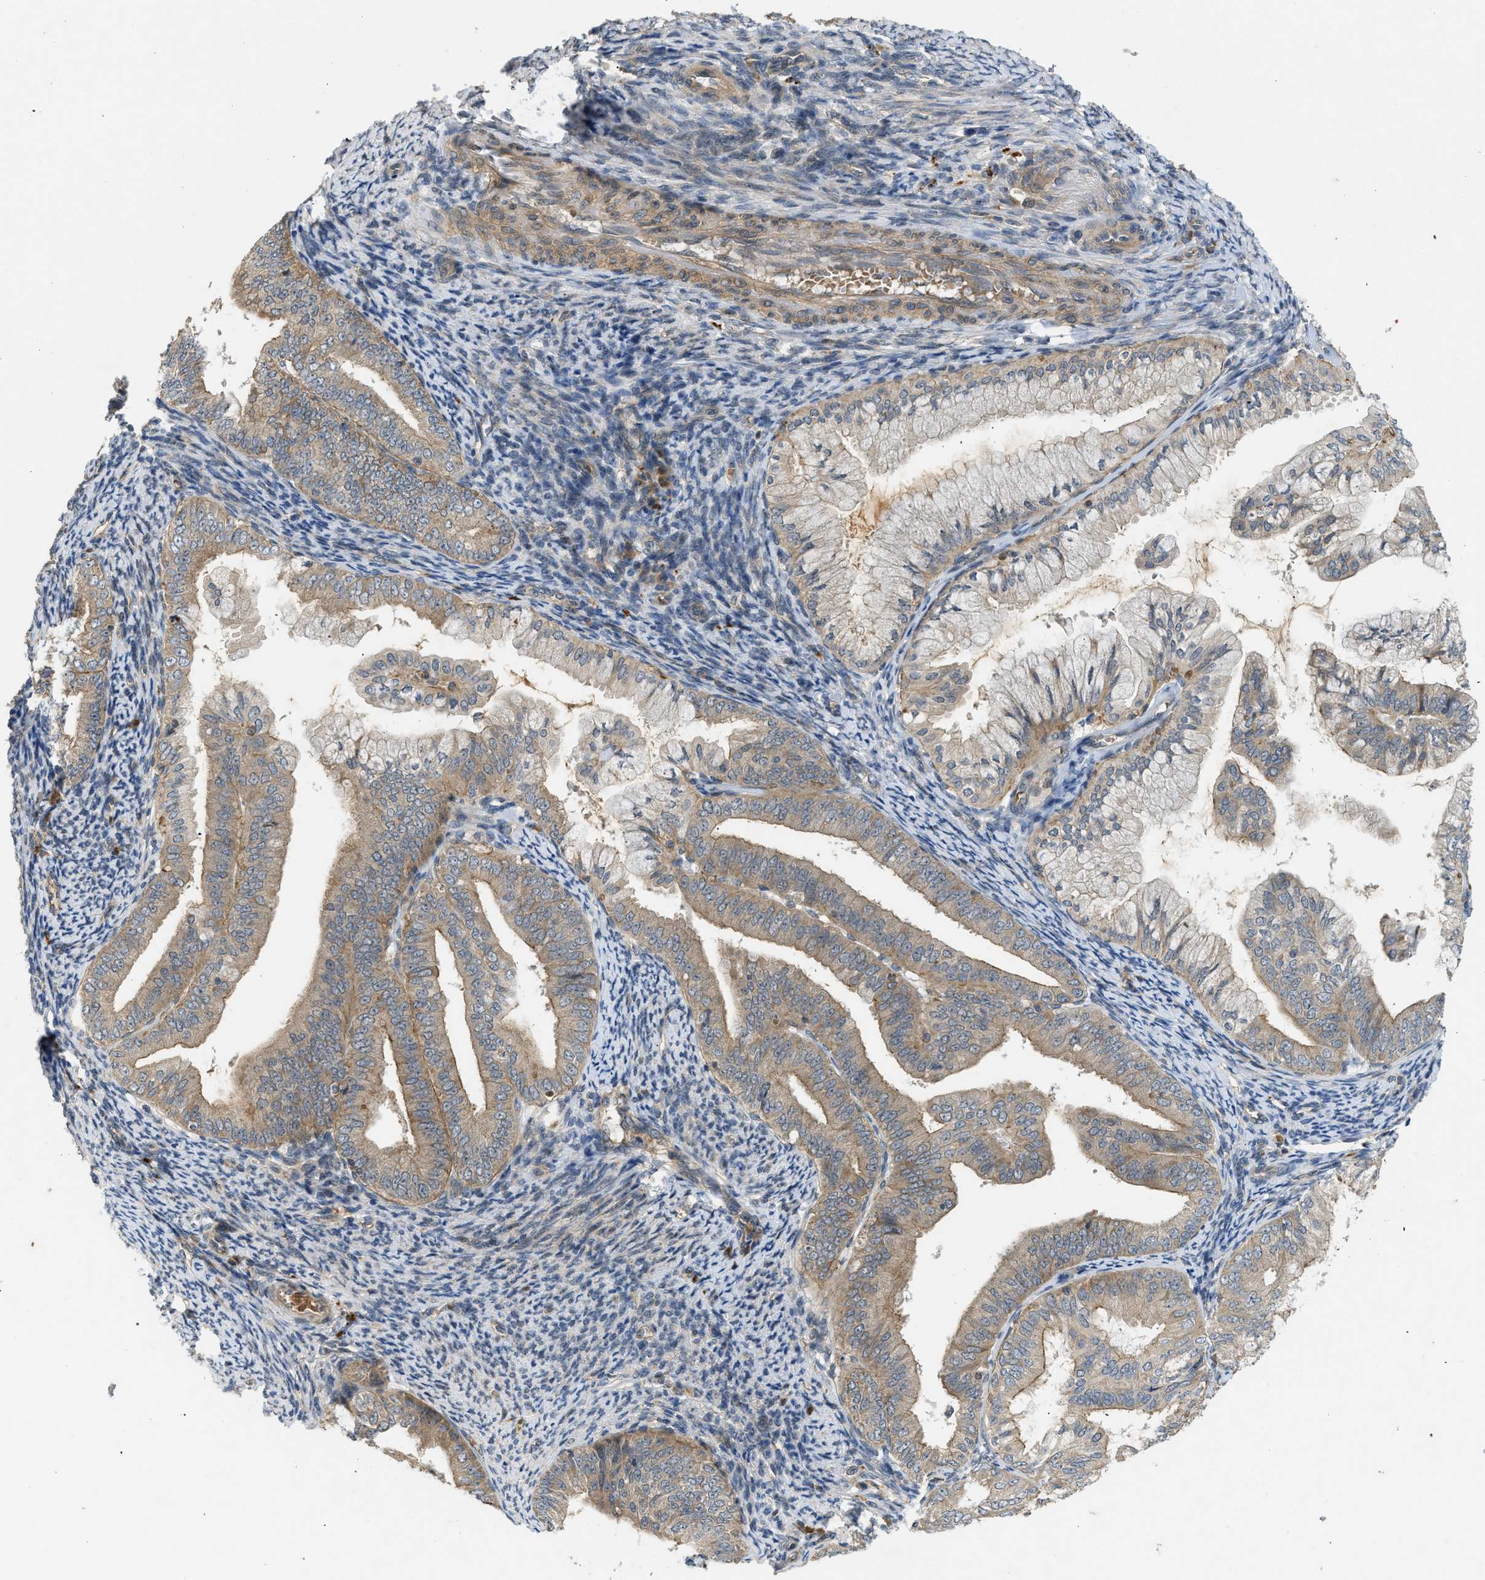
{"staining": {"intensity": "weak", "quantity": ">75%", "location": "cytoplasmic/membranous"}, "tissue": "endometrial cancer", "cell_type": "Tumor cells", "image_type": "cancer", "snomed": [{"axis": "morphology", "description": "Adenocarcinoma, NOS"}, {"axis": "topography", "description": "Endometrium"}], "caption": "Immunohistochemistry (IHC) of human endometrial cancer exhibits low levels of weak cytoplasmic/membranous staining in about >75% of tumor cells.", "gene": "ADCY8", "patient": {"sex": "female", "age": 63}}